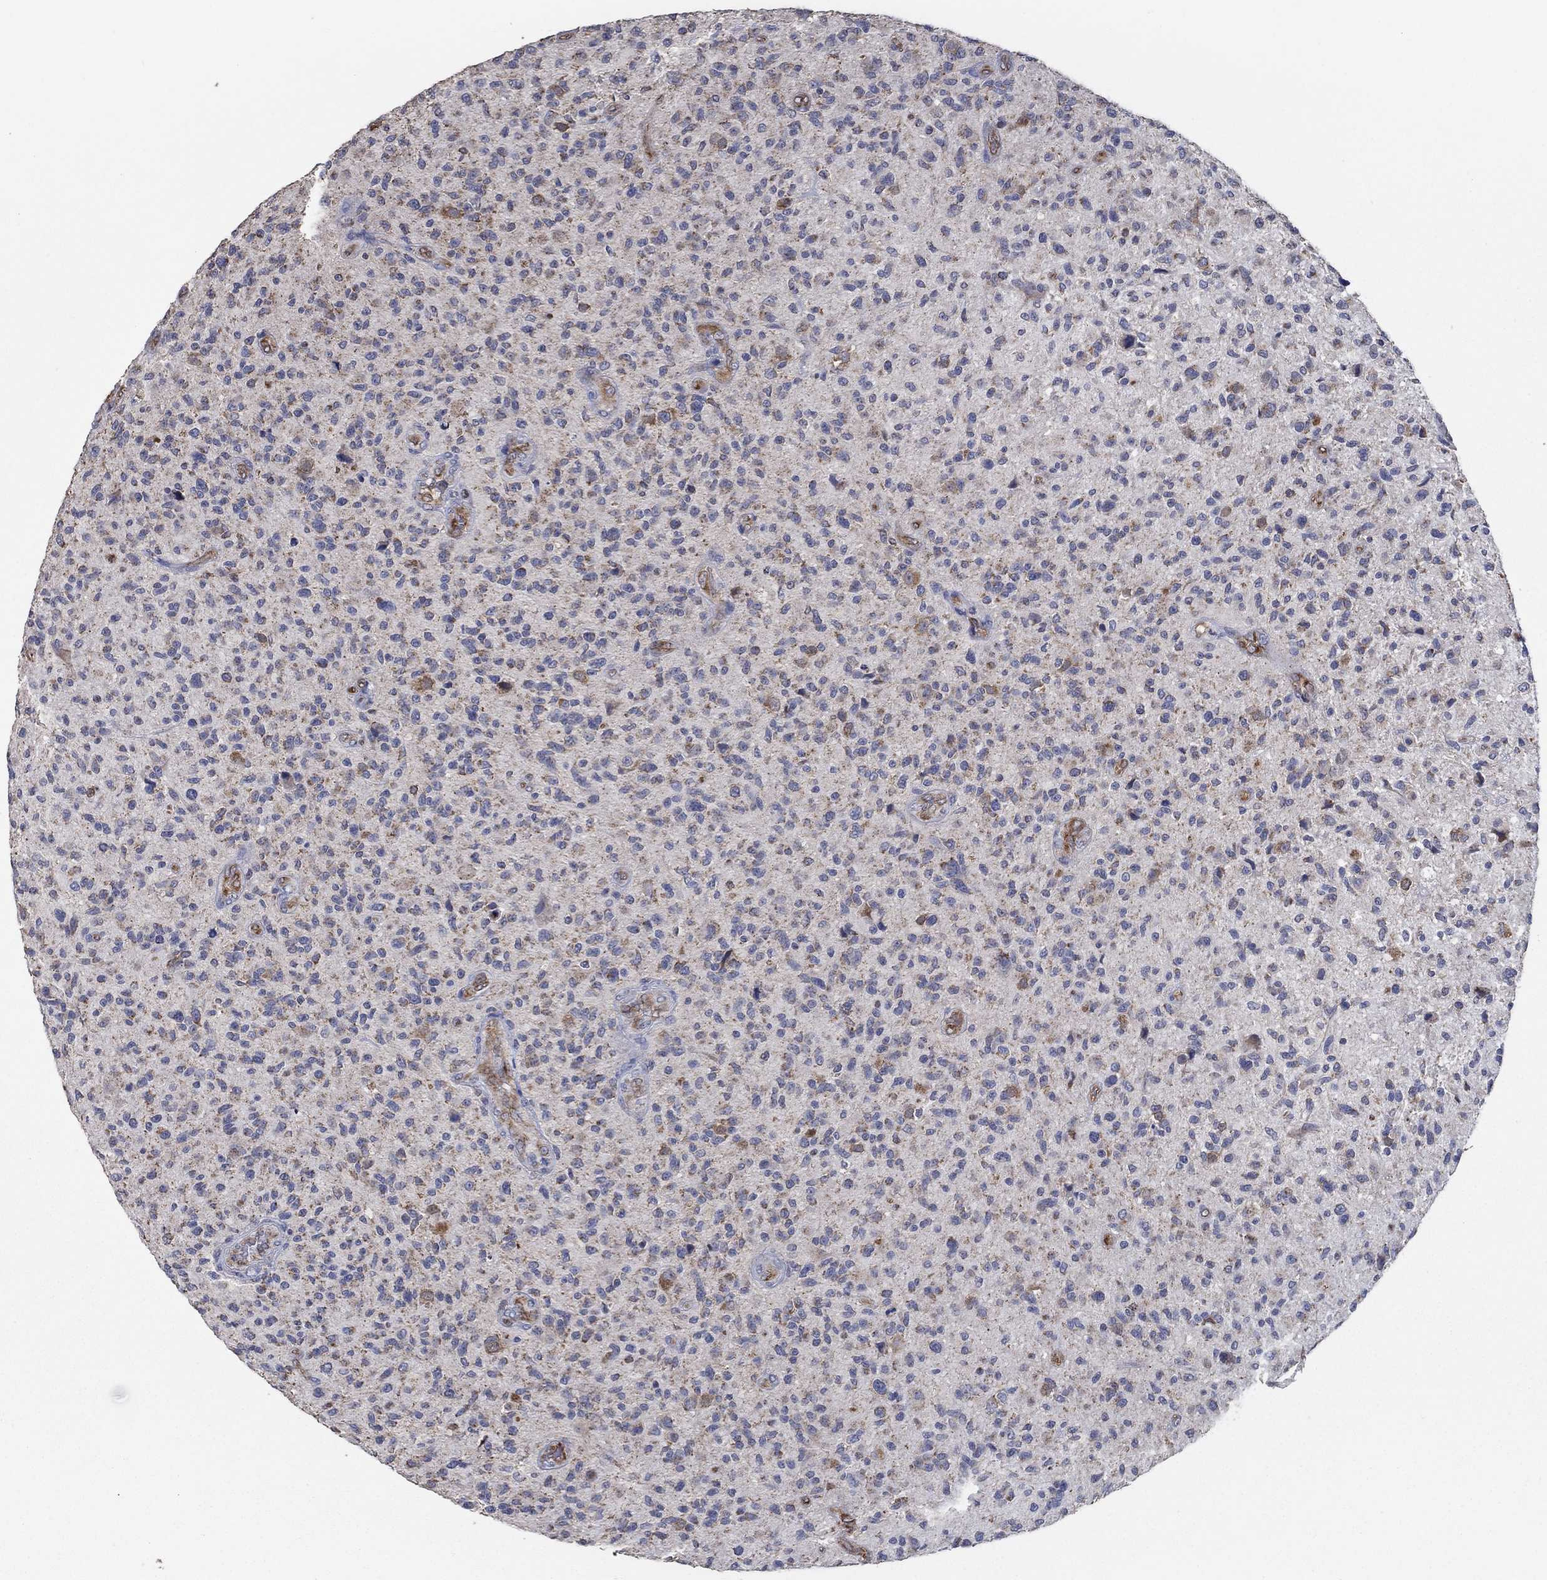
{"staining": {"intensity": "moderate", "quantity": "<25%", "location": "cytoplasmic/membranous"}, "tissue": "glioma", "cell_type": "Tumor cells", "image_type": "cancer", "snomed": [{"axis": "morphology", "description": "Glioma, malignant, High grade"}, {"axis": "topography", "description": "Brain"}], "caption": "About <25% of tumor cells in glioma reveal moderate cytoplasmic/membranous protein staining as visualized by brown immunohistochemical staining.", "gene": "HID1", "patient": {"sex": "male", "age": 47}}